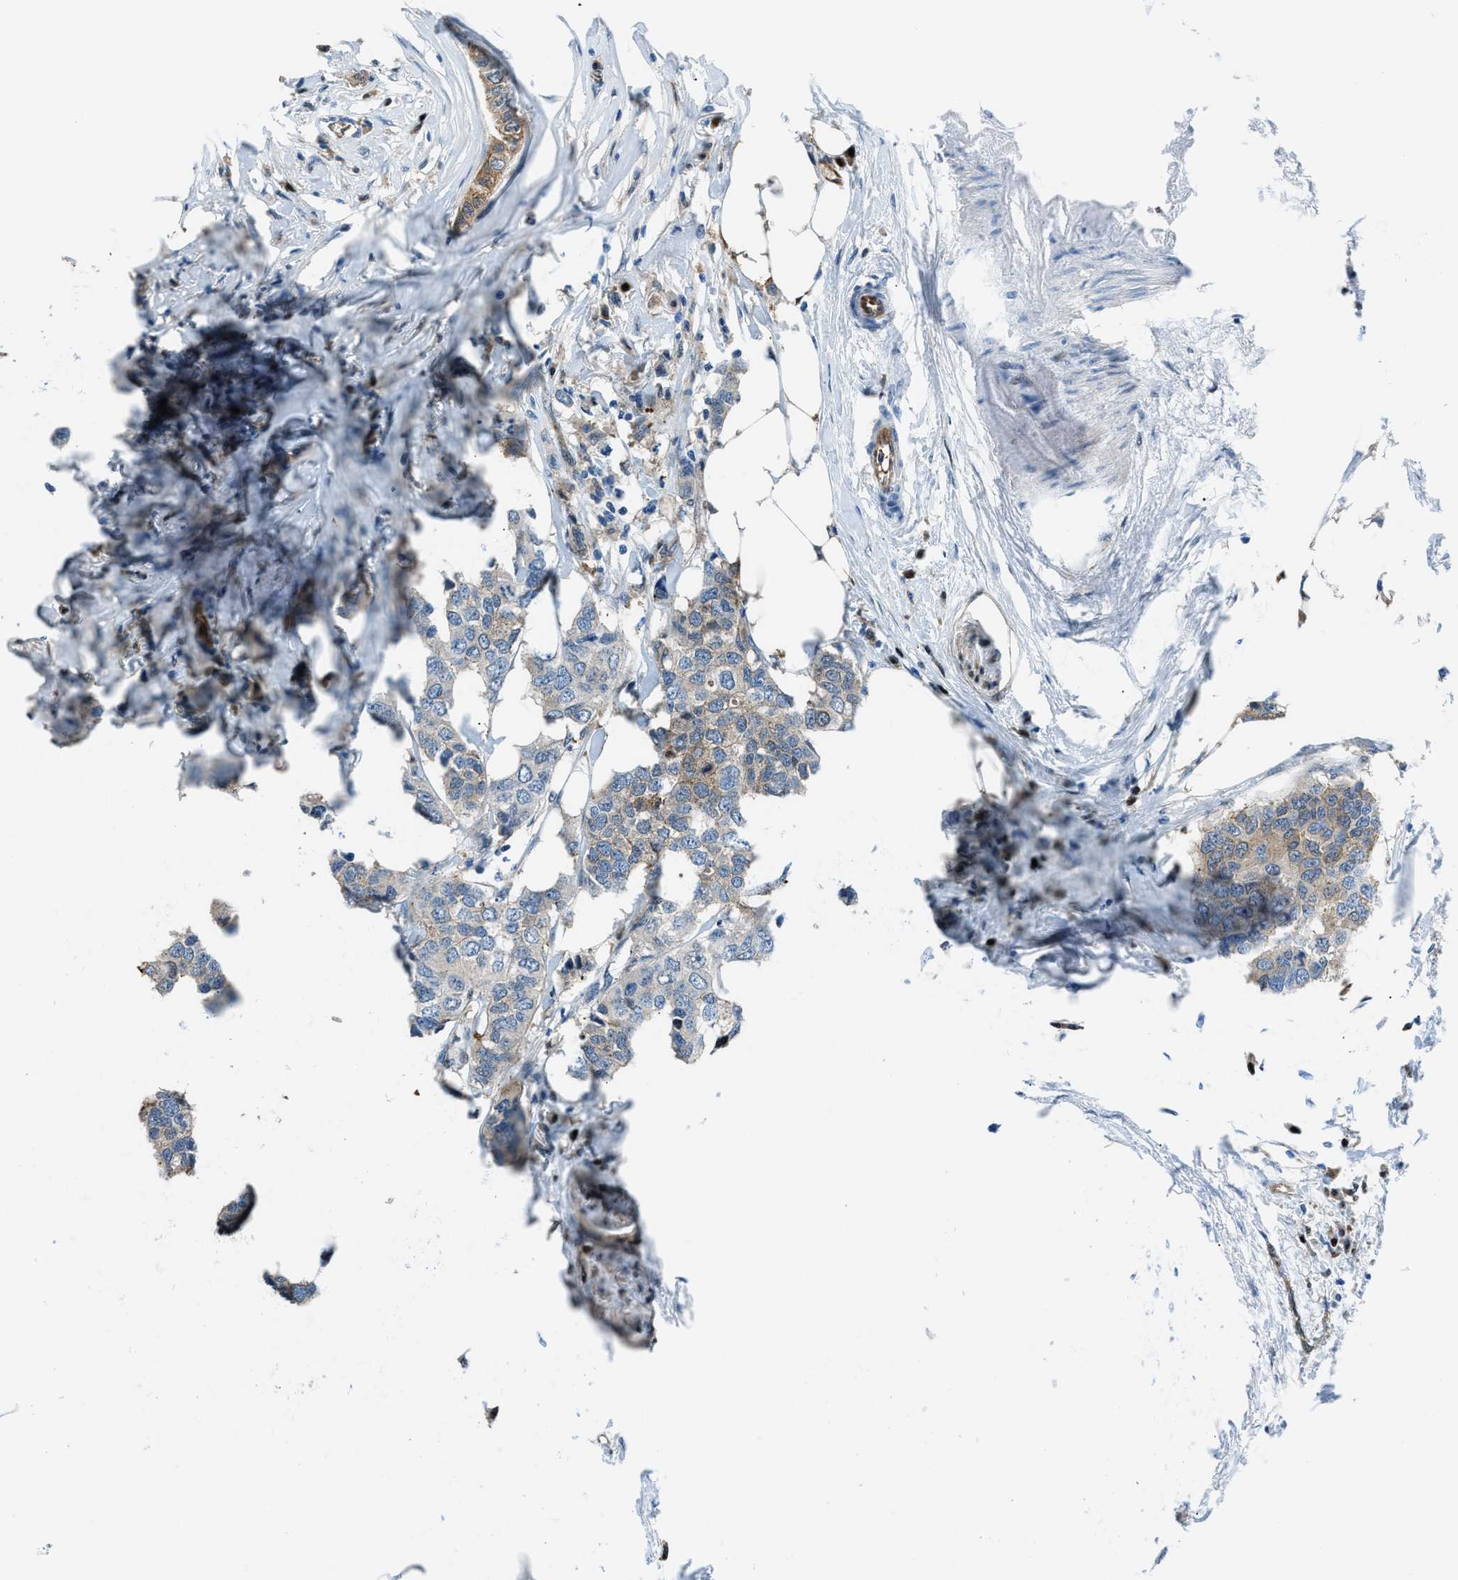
{"staining": {"intensity": "moderate", "quantity": "25%-75%", "location": "cytoplasmic/membranous,nuclear"}, "tissue": "breast cancer", "cell_type": "Tumor cells", "image_type": "cancer", "snomed": [{"axis": "morphology", "description": "Duct carcinoma"}, {"axis": "topography", "description": "Breast"}], "caption": "Human breast infiltrating ductal carcinoma stained for a protein (brown) demonstrates moderate cytoplasmic/membranous and nuclear positive expression in about 25%-75% of tumor cells.", "gene": "YWHAE", "patient": {"sex": "female", "age": 50}}